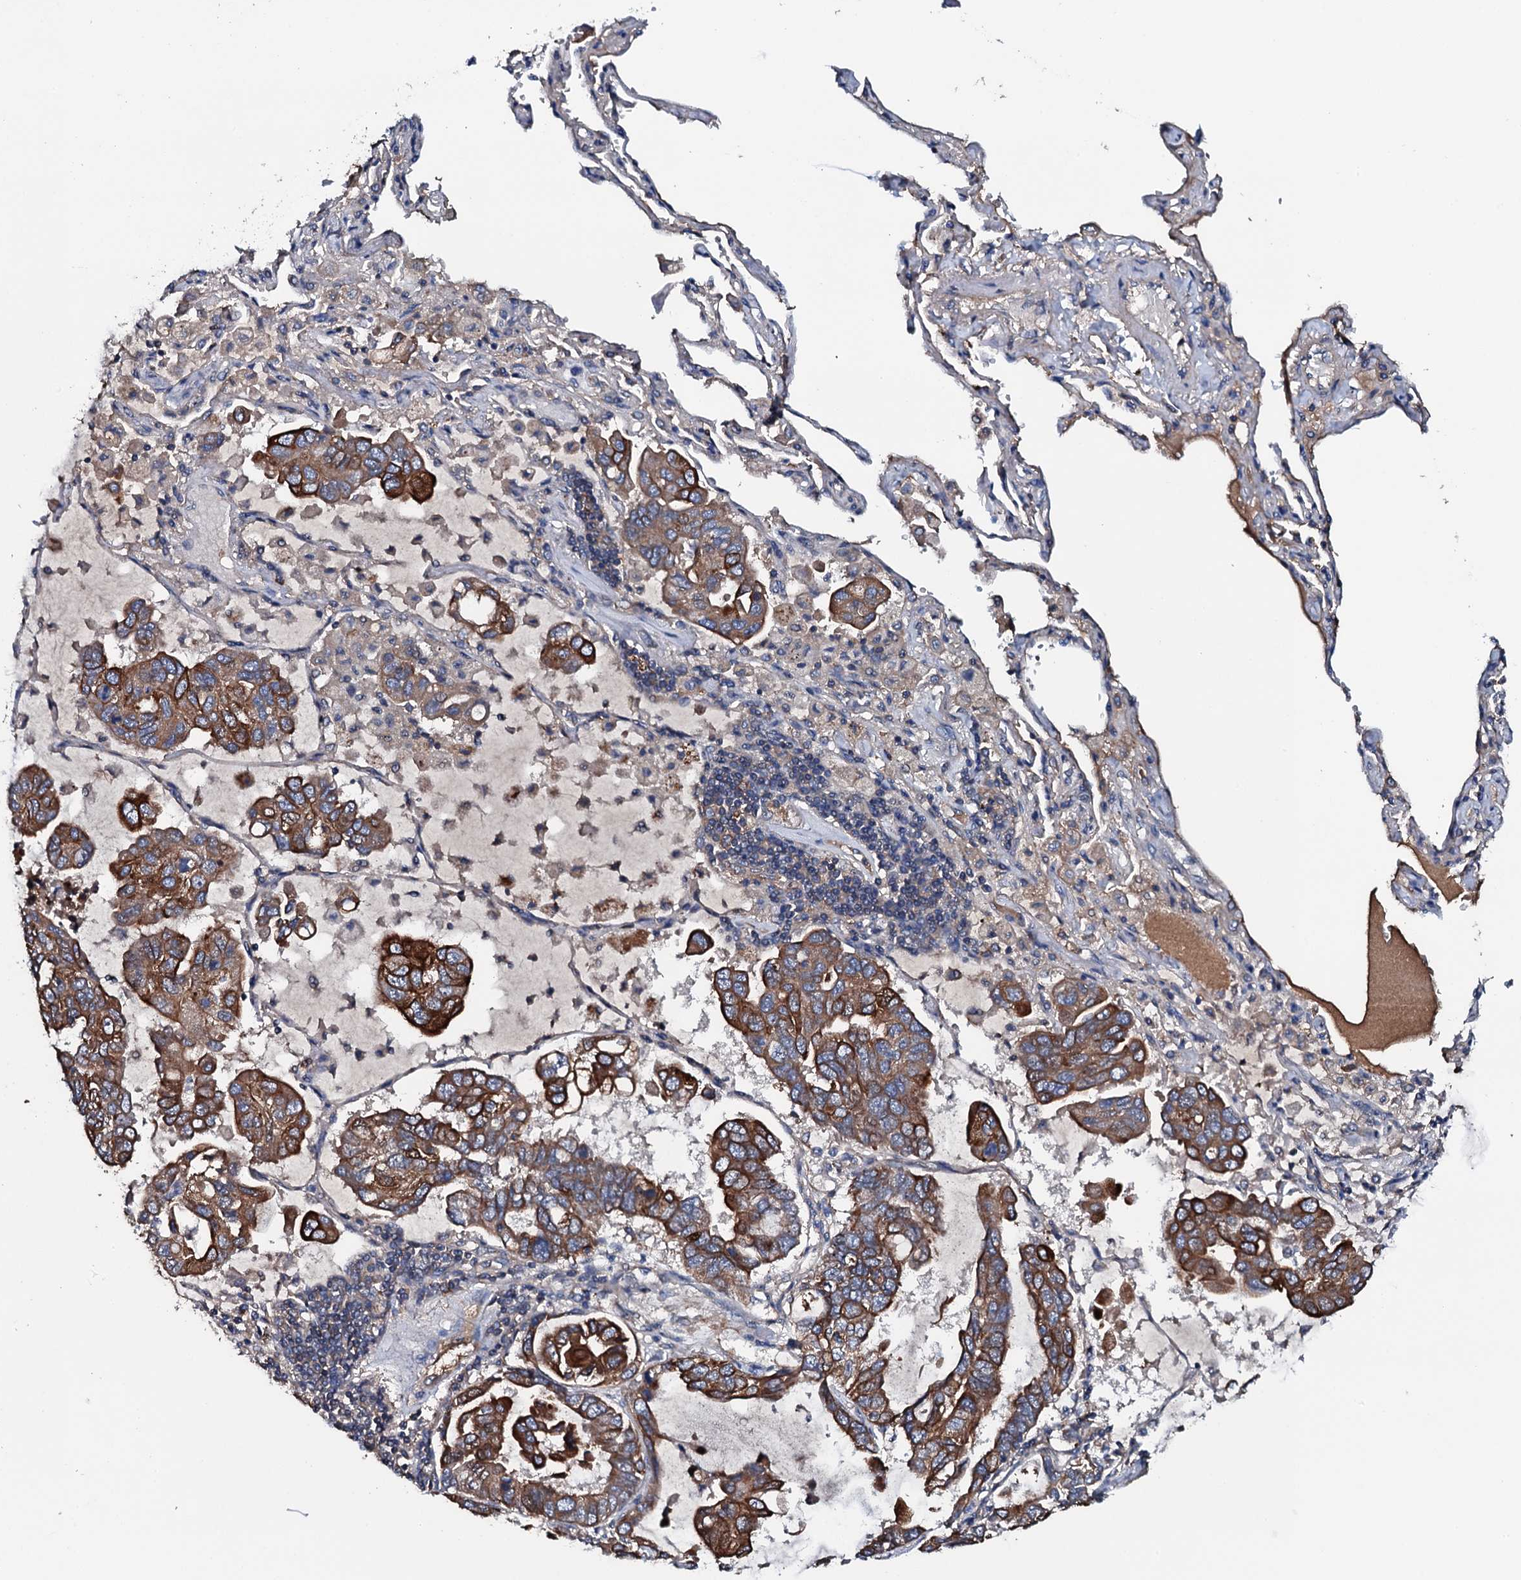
{"staining": {"intensity": "strong", "quantity": ">75%", "location": "cytoplasmic/membranous"}, "tissue": "lung cancer", "cell_type": "Tumor cells", "image_type": "cancer", "snomed": [{"axis": "morphology", "description": "Adenocarcinoma, NOS"}, {"axis": "topography", "description": "Lung"}], "caption": "IHC (DAB) staining of lung cancer exhibits strong cytoplasmic/membranous protein positivity in about >75% of tumor cells.", "gene": "NEK1", "patient": {"sex": "male", "age": 64}}